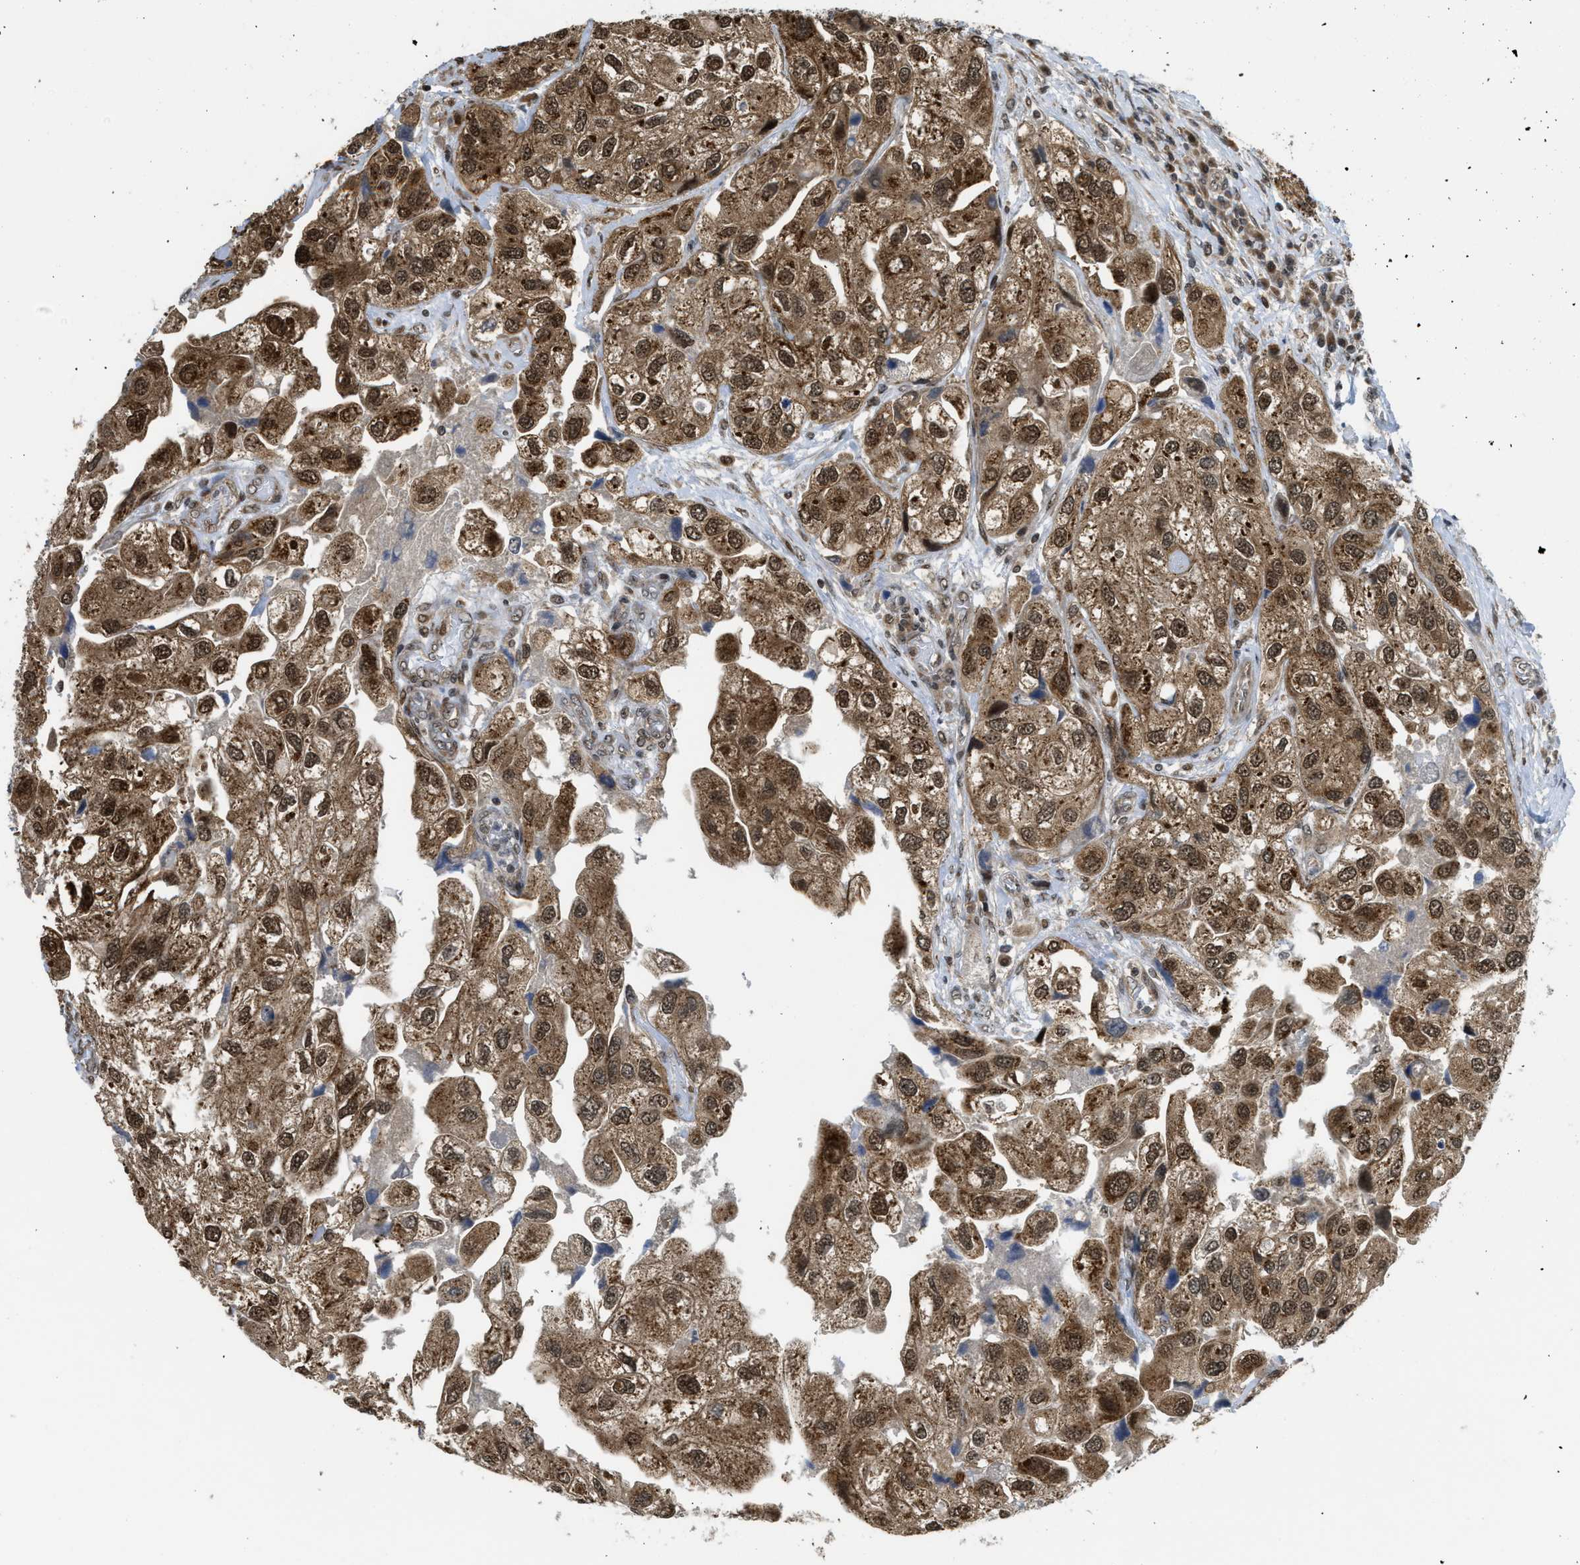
{"staining": {"intensity": "moderate", "quantity": ">75%", "location": "cytoplasmic/membranous,nuclear"}, "tissue": "urothelial cancer", "cell_type": "Tumor cells", "image_type": "cancer", "snomed": [{"axis": "morphology", "description": "Urothelial carcinoma, High grade"}, {"axis": "topography", "description": "Urinary bladder"}], "caption": "Moderate cytoplasmic/membranous and nuclear positivity for a protein is identified in about >75% of tumor cells of urothelial carcinoma (high-grade) using immunohistochemistry (IHC).", "gene": "TACC1", "patient": {"sex": "female", "age": 64}}